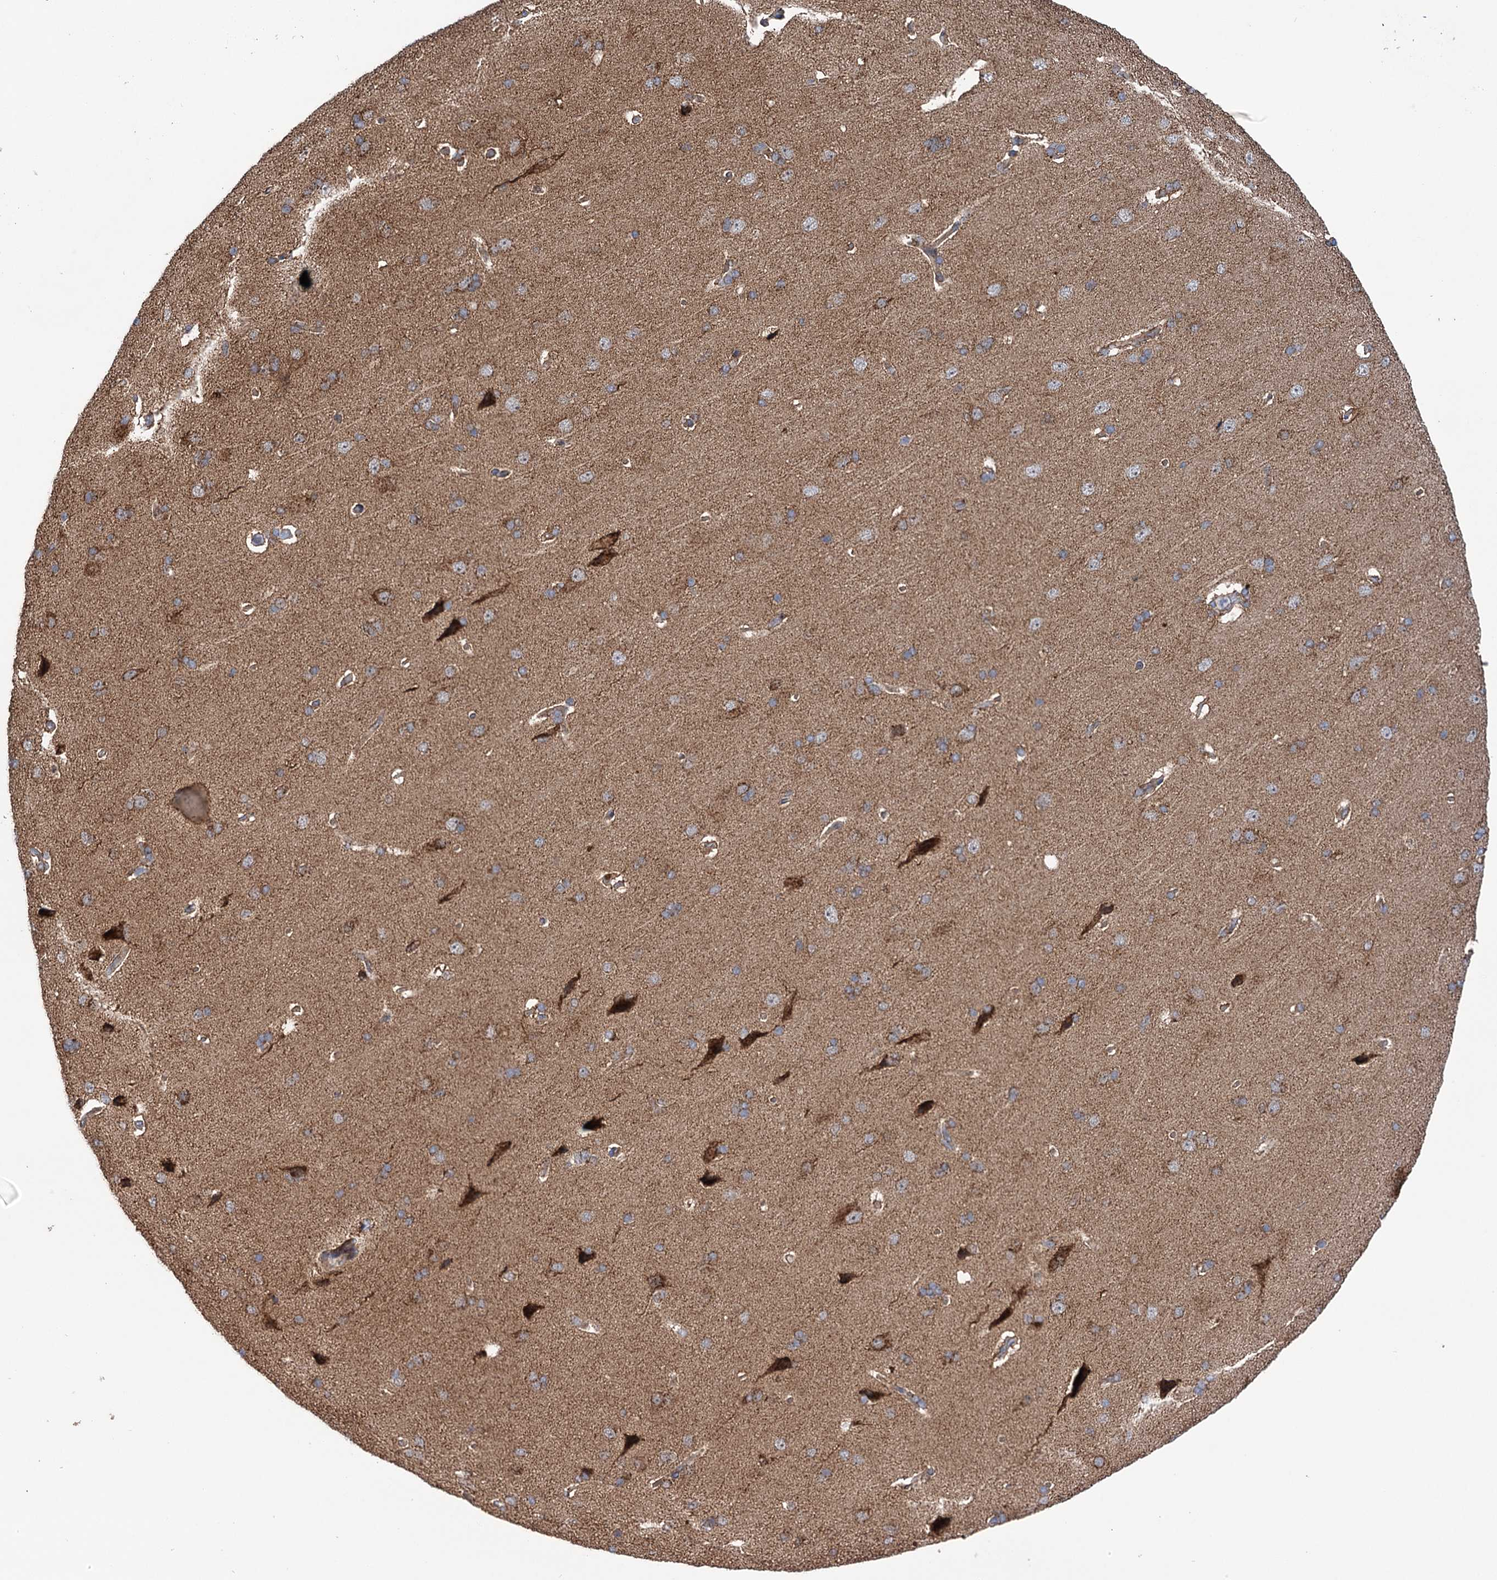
{"staining": {"intensity": "weak", "quantity": "25%-75%", "location": "cytoplasmic/membranous"}, "tissue": "cerebral cortex", "cell_type": "Endothelial cells", "image_type": "normal", "snomed": [{"axis": "morphology", "description": "Normal tissue, NOS"}, {"axis": "topography", "description": "Cerebral cortex"}], "caption": "Immunohistochemical staining of unremarkable human cerebral cortex exhibits low levels of weak cytoplasmic/membranous expression in about 25%-75% of endothelial cells. (DAB (3,3'-diaminobenzidine) IHC with brightfield microscopy, high magnification).", "gene": "SUCLA2", "patient": {"sex": "male", "age": 62}}